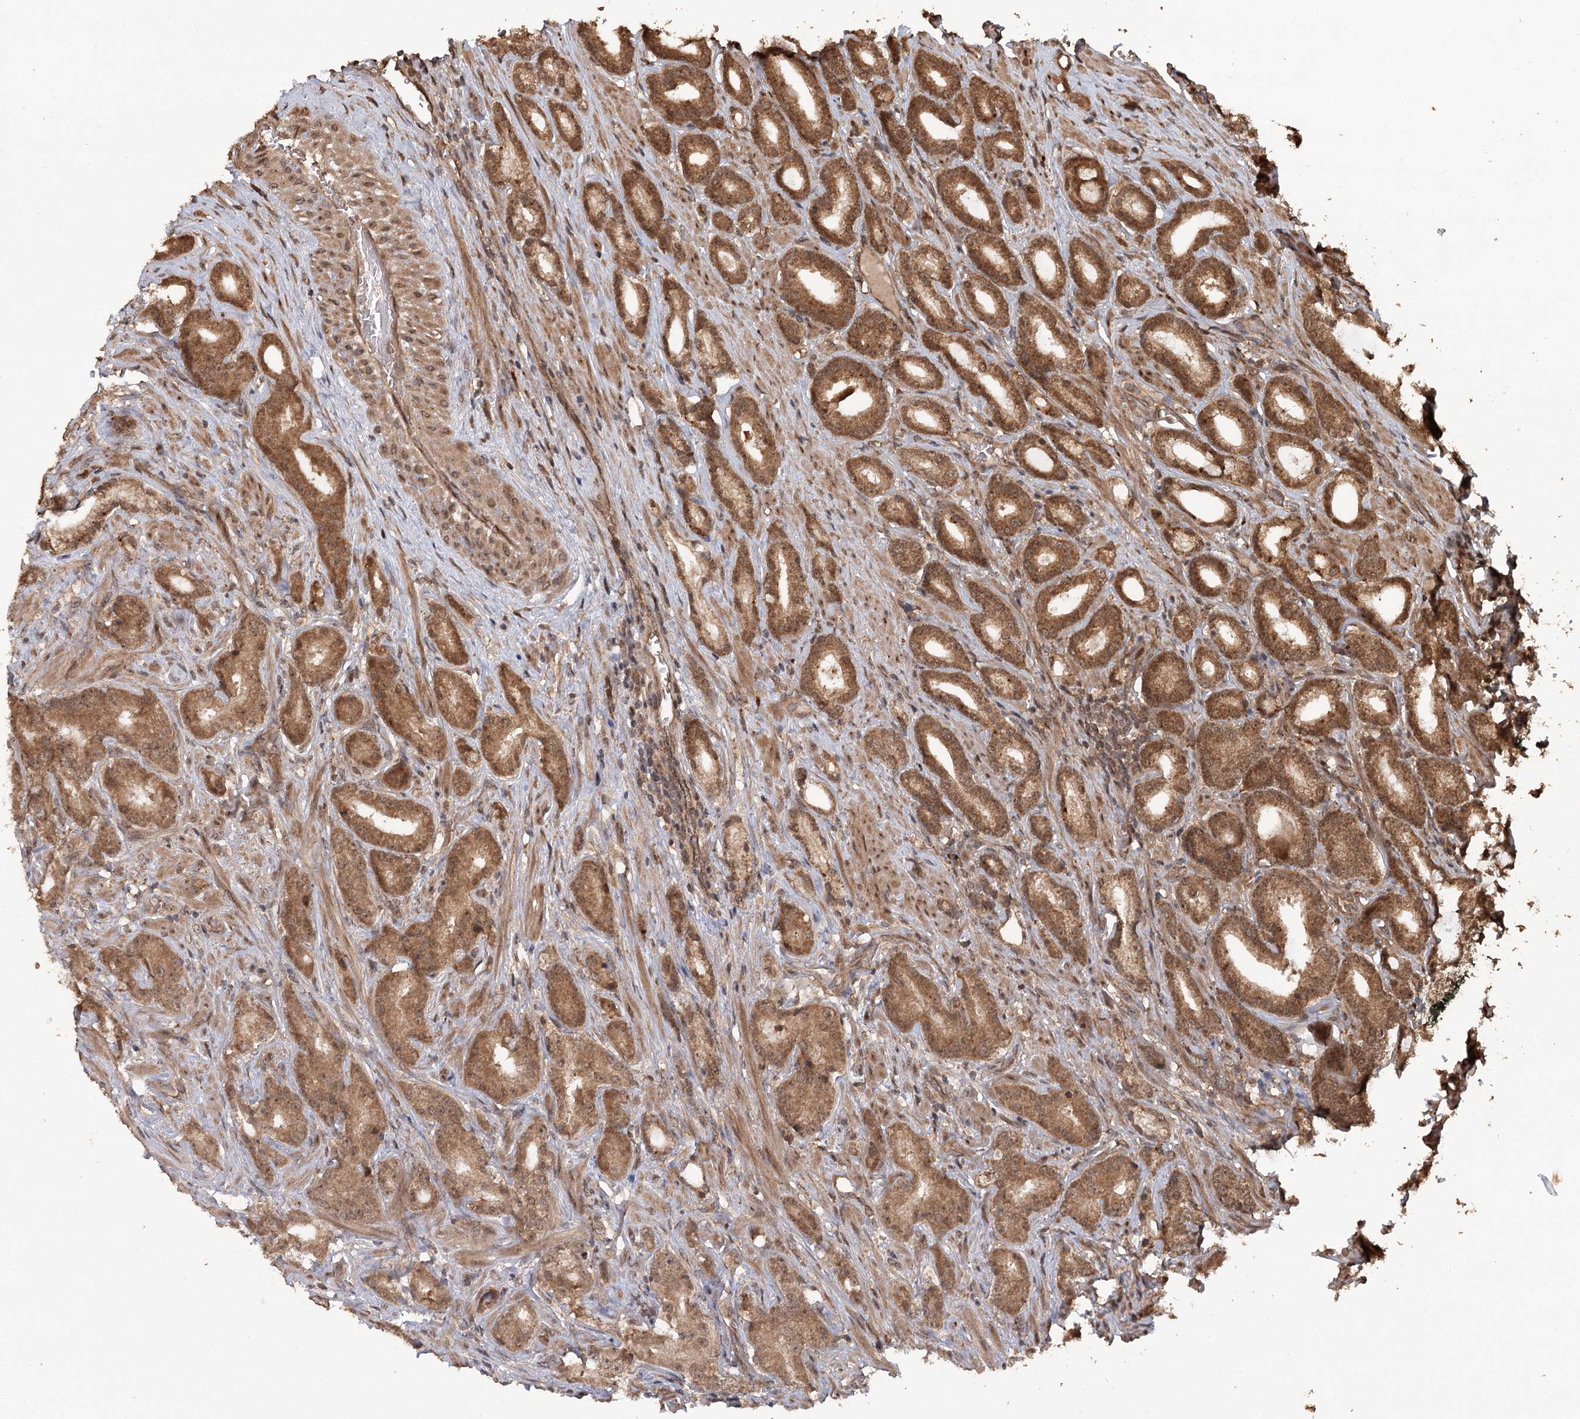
{"staining": {"intensity": "moderate", "quantity": ">75%", "location": "cytoplasmic/membranous,nuclear"}, "tissue": "prostate cancer", "cell_type": "Tumor cells", "image_type": "cancer", "snomed": [{"axis": "morphology", "description": "Adenocarcinoma, Low grade"}, {"axis": "topography", "description": "Prostate"}], "caption": "Immunohistochemical staining of prostate cancer (adenocarcinoma (low-grade)) demonstrates moderate cytoplasmic/membranous and nuclear protein positivity in about >75% of tumor cells.", "gene": "N6AMT1", "patient": {"sex": "male", "age": 71}}